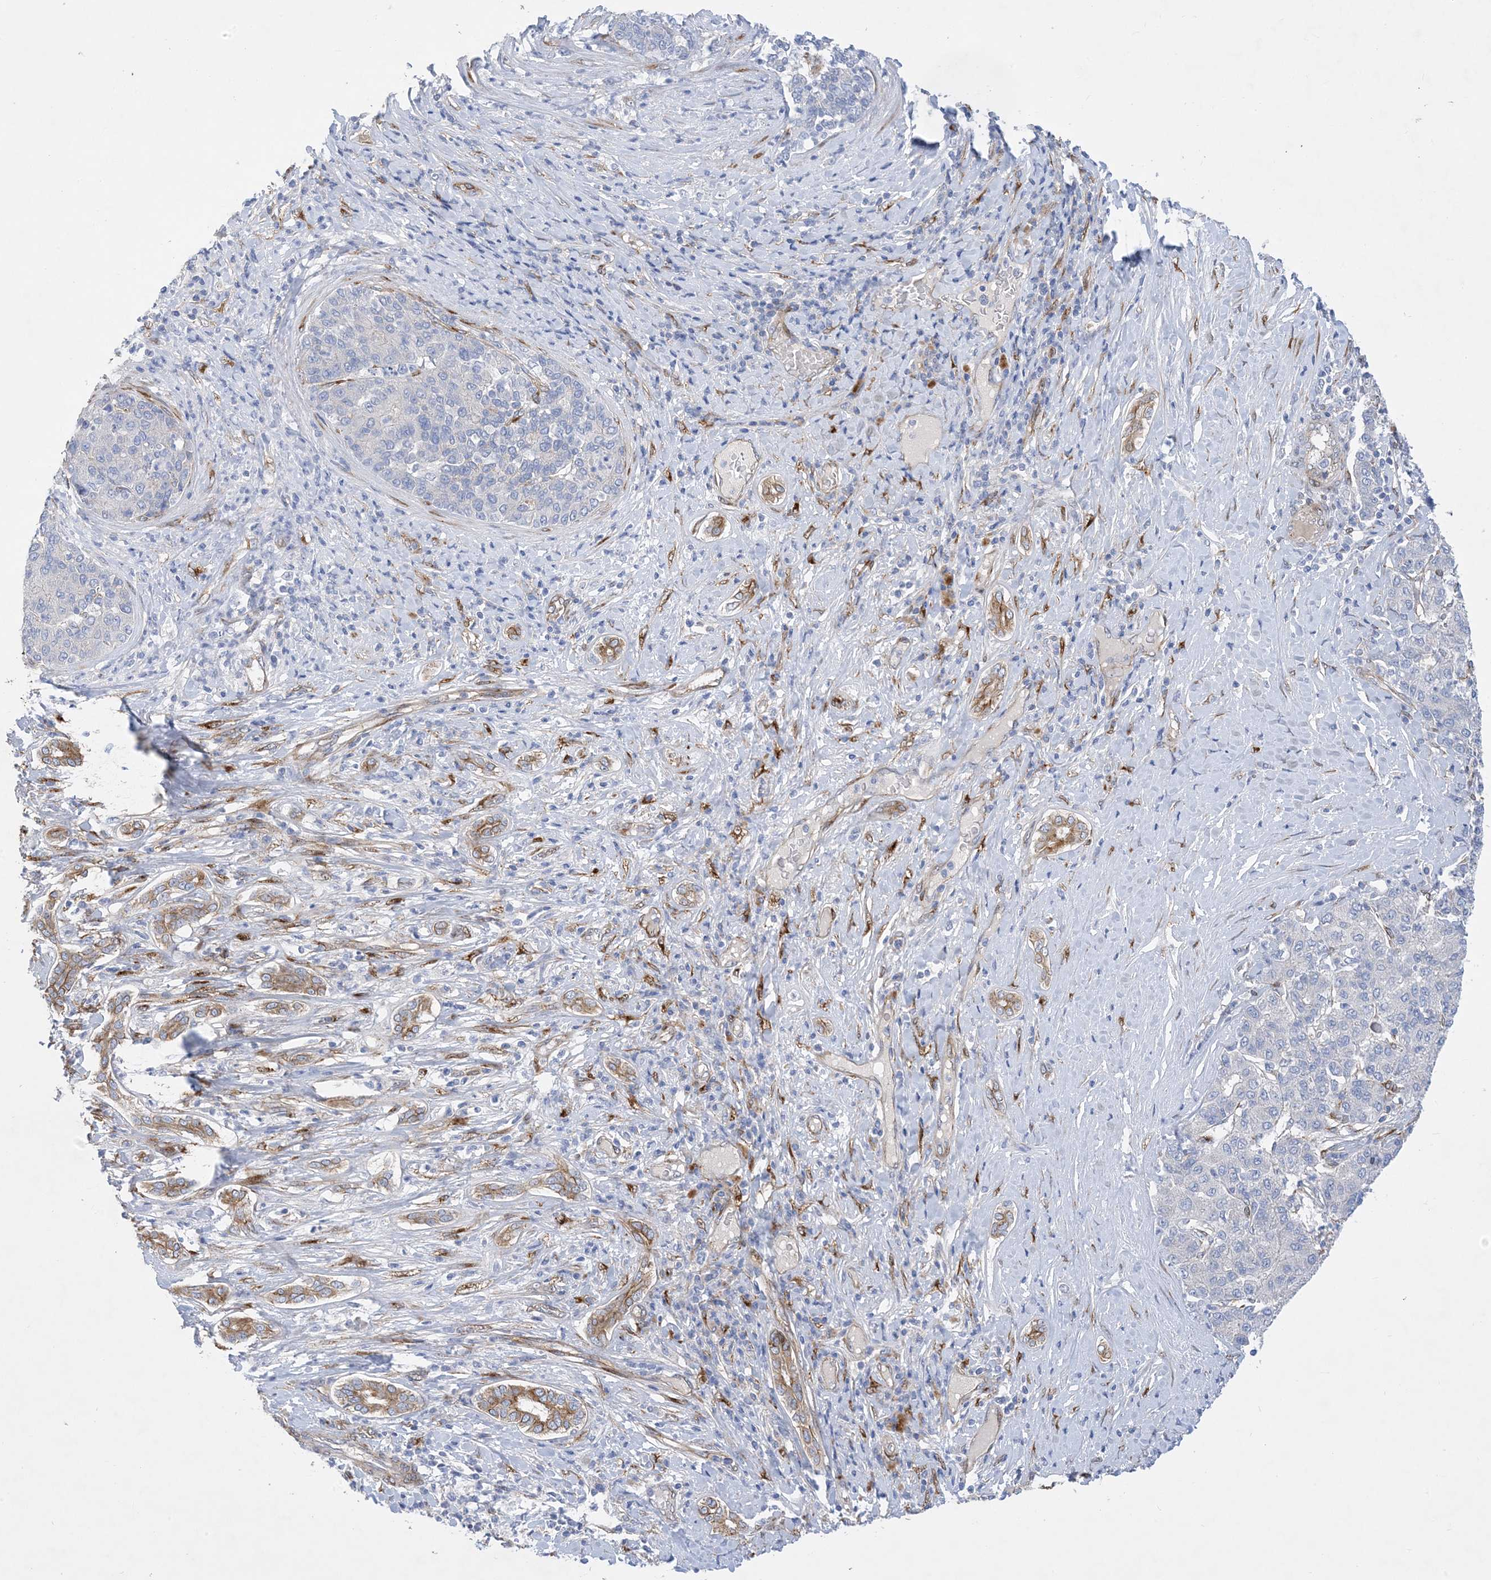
{"staining": {"intensity": "negative", "quantity": "none", "location": "none"}, "tissue": "liver cancer", "cell_type": "Tumor cells", "image_type": "cancer", "snomed": [{"axis": "morphology", "description": "Carcinoma, Hepatocellular, NOS"}, {"axis": "topography", "description": "Liver"}], "caption": "An image of human liver hepatocellular carcinoma is negative for staining in tumor cells.", "gene": "RBMS3", "patient": {"sex": "male", "age": 65}}